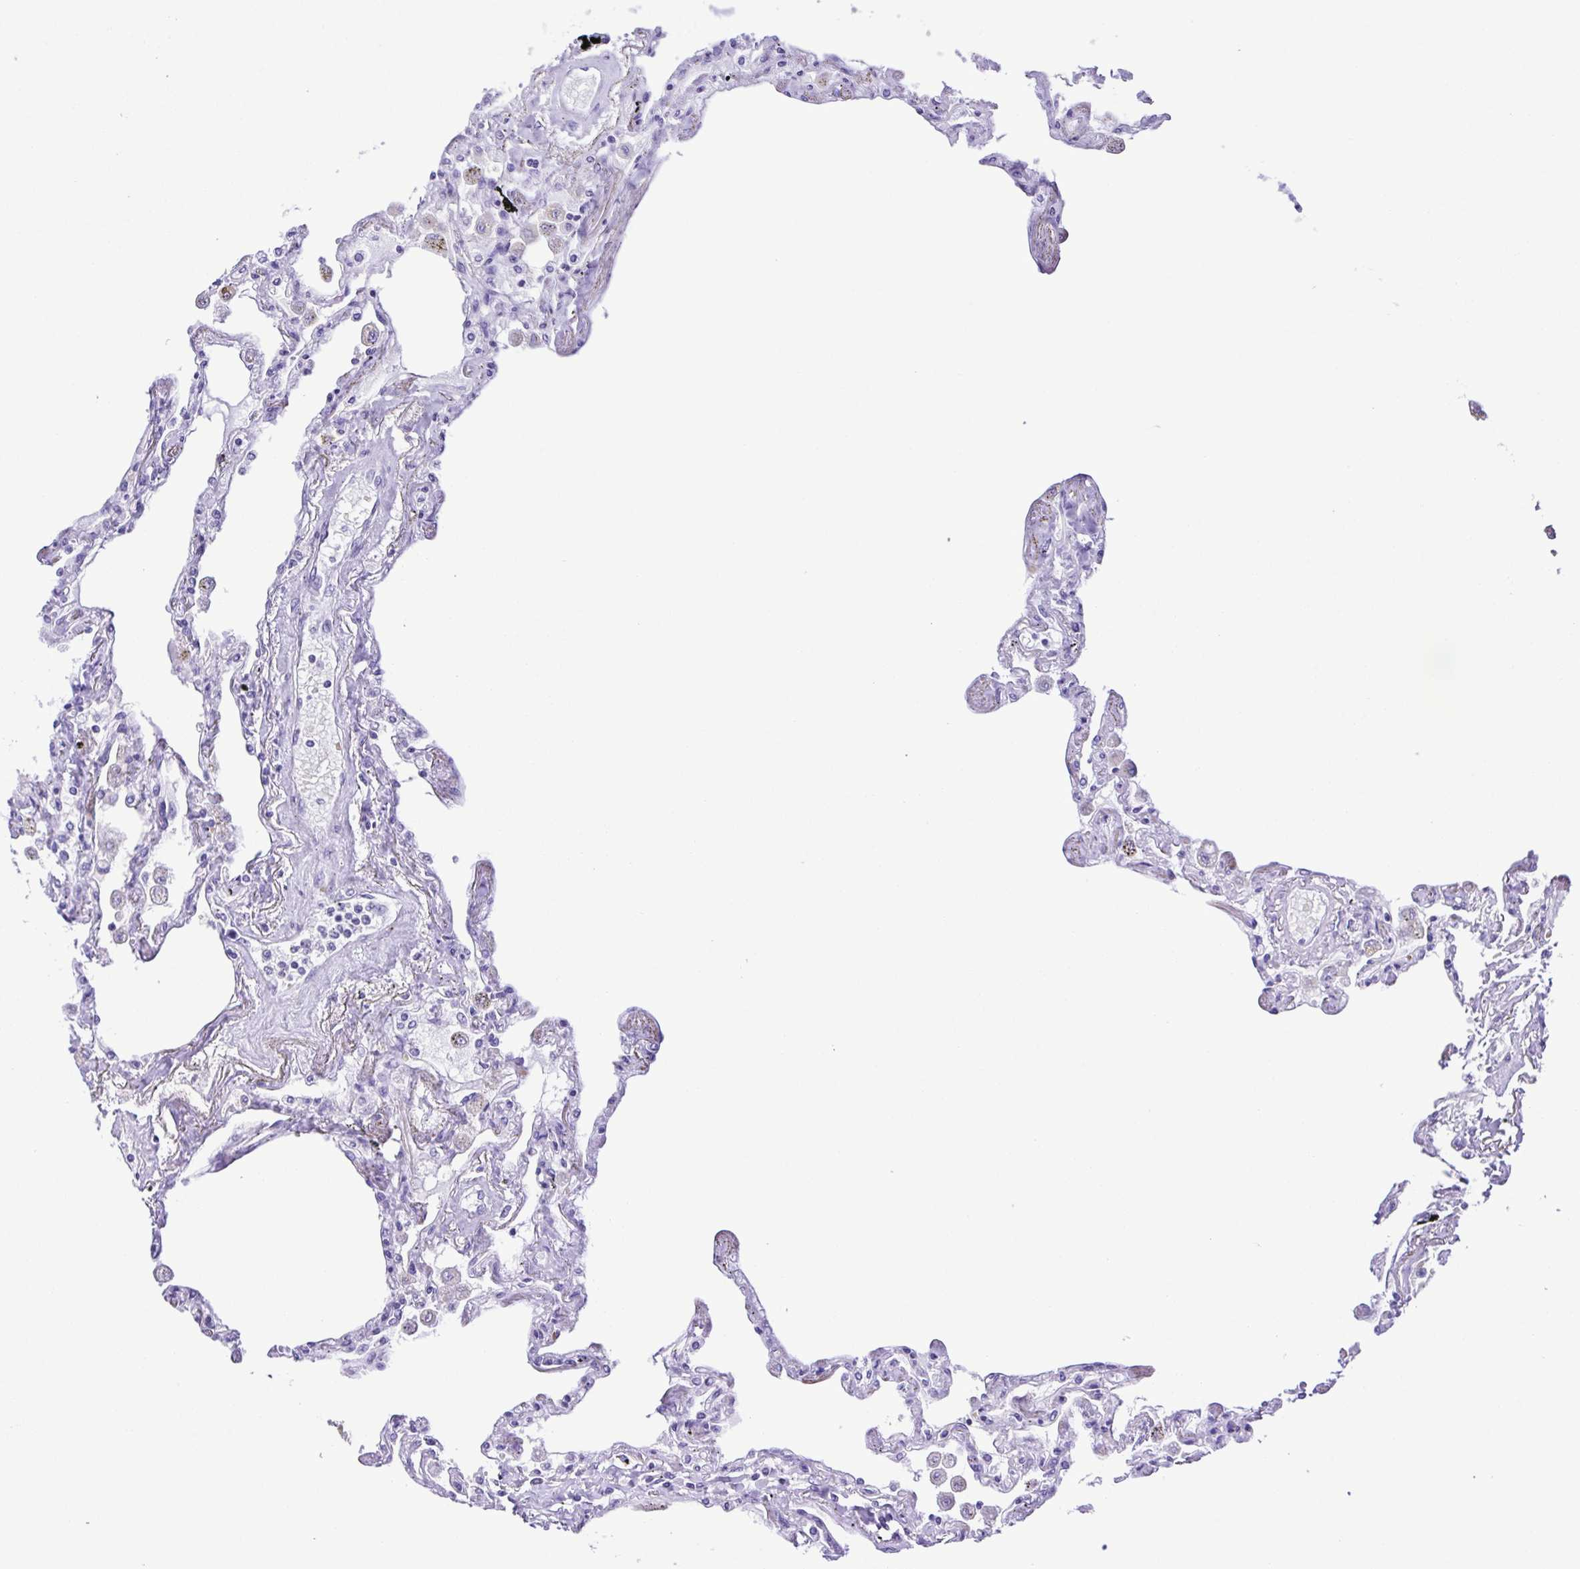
{"staining": {"intensity": "negative", "quantity": "none", "location": "none"}, "tissue": "lung", "cell_type": "Alveolar cells", "image_type": "normal", "snomed": [{"axis": "morphology", "description": "Normal tissue, NOS"}, {"axis": "morphology", "description": "Adenocarcinoma, NOS"}, {"axis": "topography", "description": "Cartilage tissue"}, {"axis": "topography", "description": "Lung"}], "caption": "Unremarkable lung was stained to show a protein in brown. There is no significant positivity in alveolar cells. (DAB immunohistochemistry (IHC), high magnification).", "gene": "SYT1", "patient": {"sex": "female", "age": 67}}